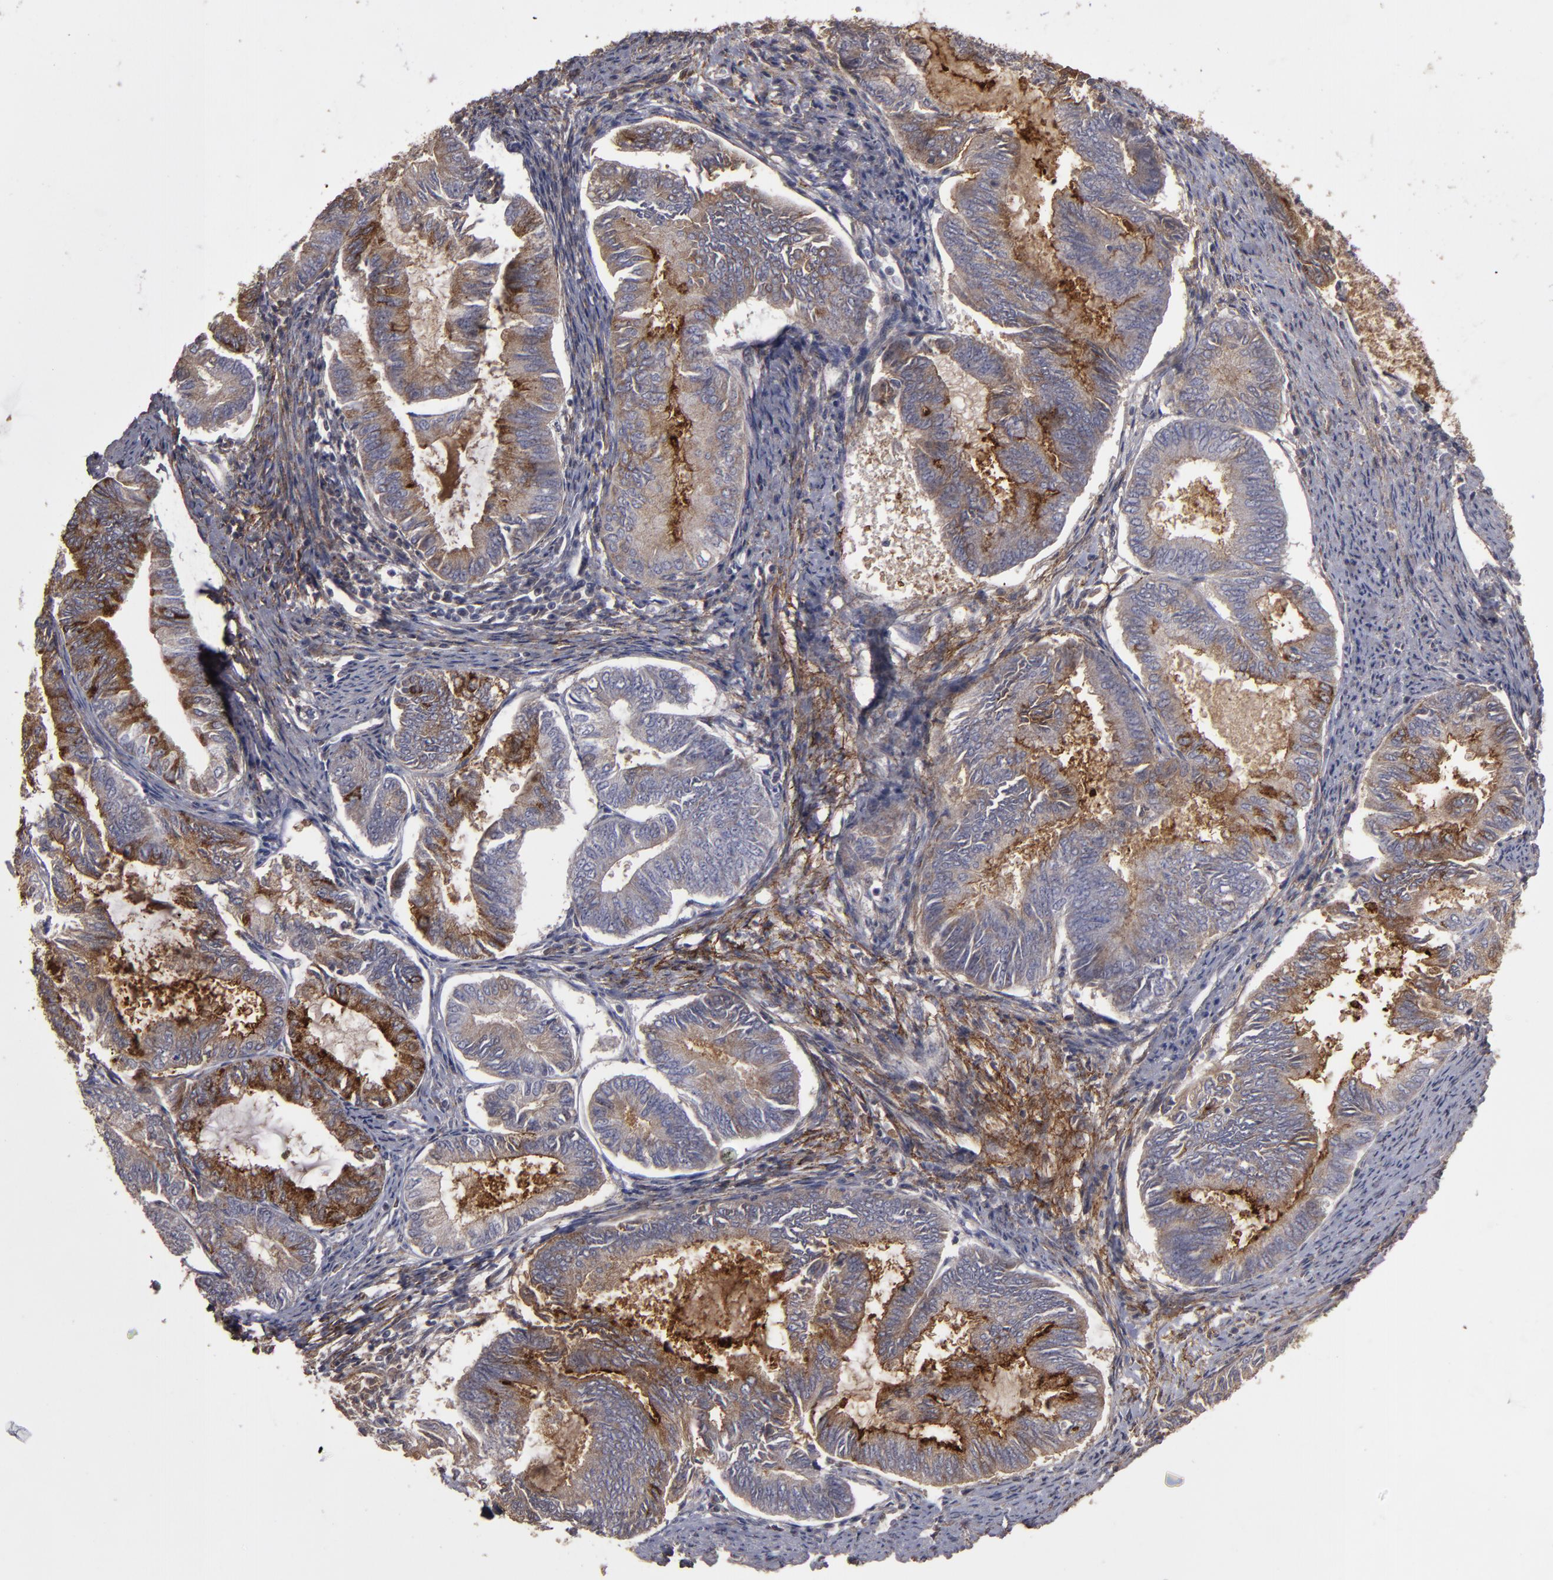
{"staining": {"intensity": "strong", "quantity": "25%-75%", "location": "cytoplasmic/membranous"}, "tissue": "endometrial cancer", "cell_type": "Tumor cells", "image_type": "cancer", "snomed": [{"axis": "morphology", "description": "Adenocarcinoma, NOS"}, {"axis": "topography", "description": "Endometrium"}], "caption": "Immunohistochemistry of endometrial adenocarcinoma shows high levels of strong cytoplasmic/membranous expression in about 25%-75% of tumor cells.", "gene": "CD55", "patient": {"sex": "female", "age": 86}}